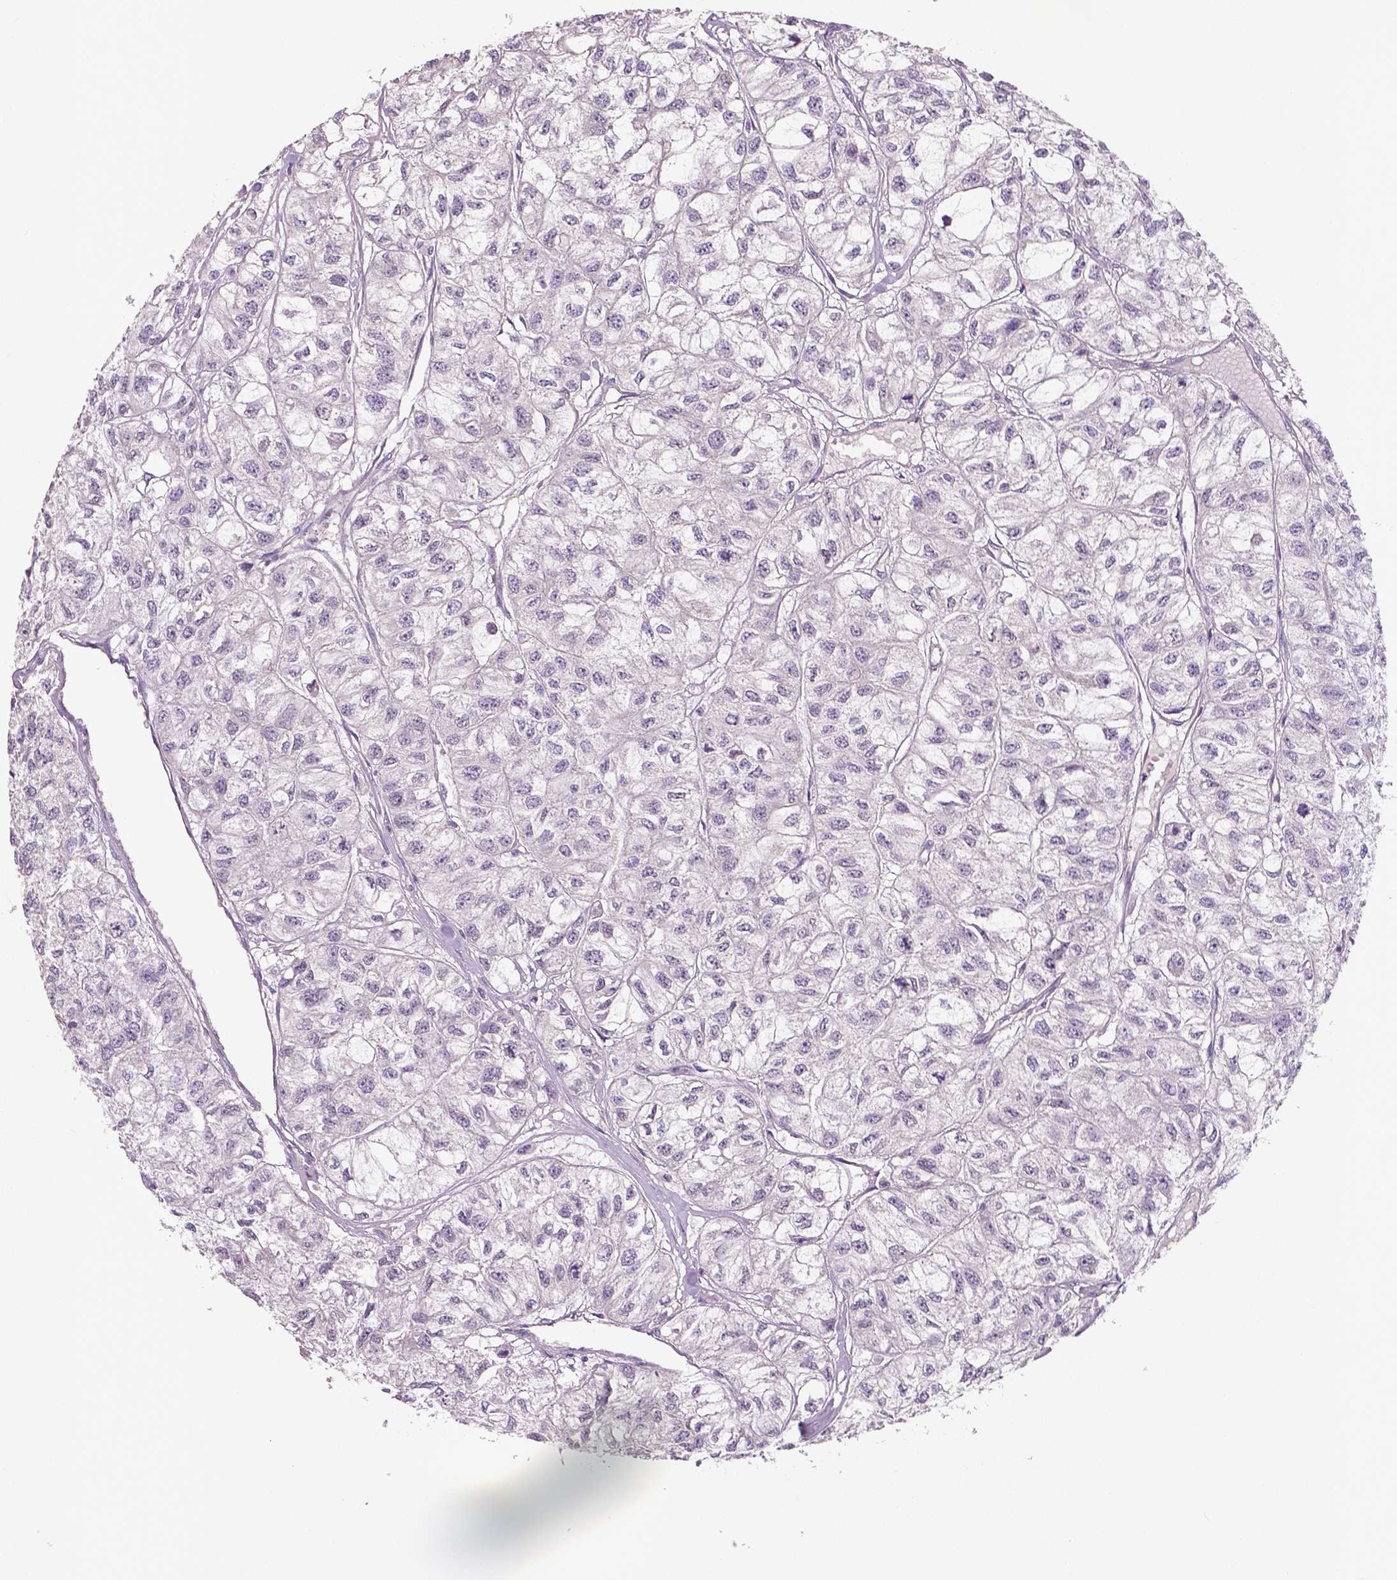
{"staining": {"intensity": "negative", "quantity": "none", "location": "none"}, "tissue": "renal cancer", "cell_type": "Tumor cells", "image_type": "cancer", "snomed": [{"axis": "morphology", "description": "Adenocarcinoma, NOS"}, {"axis": "topography", "description": "Kidney"}], "caption": "Human renal cancer (adenocarcinoma) stained for a protein using immunohistochemistry (IHC) shows no staining in tumor cells.", "gene": "LSM14B", "patient": {"sex": "male", "age": 56}}